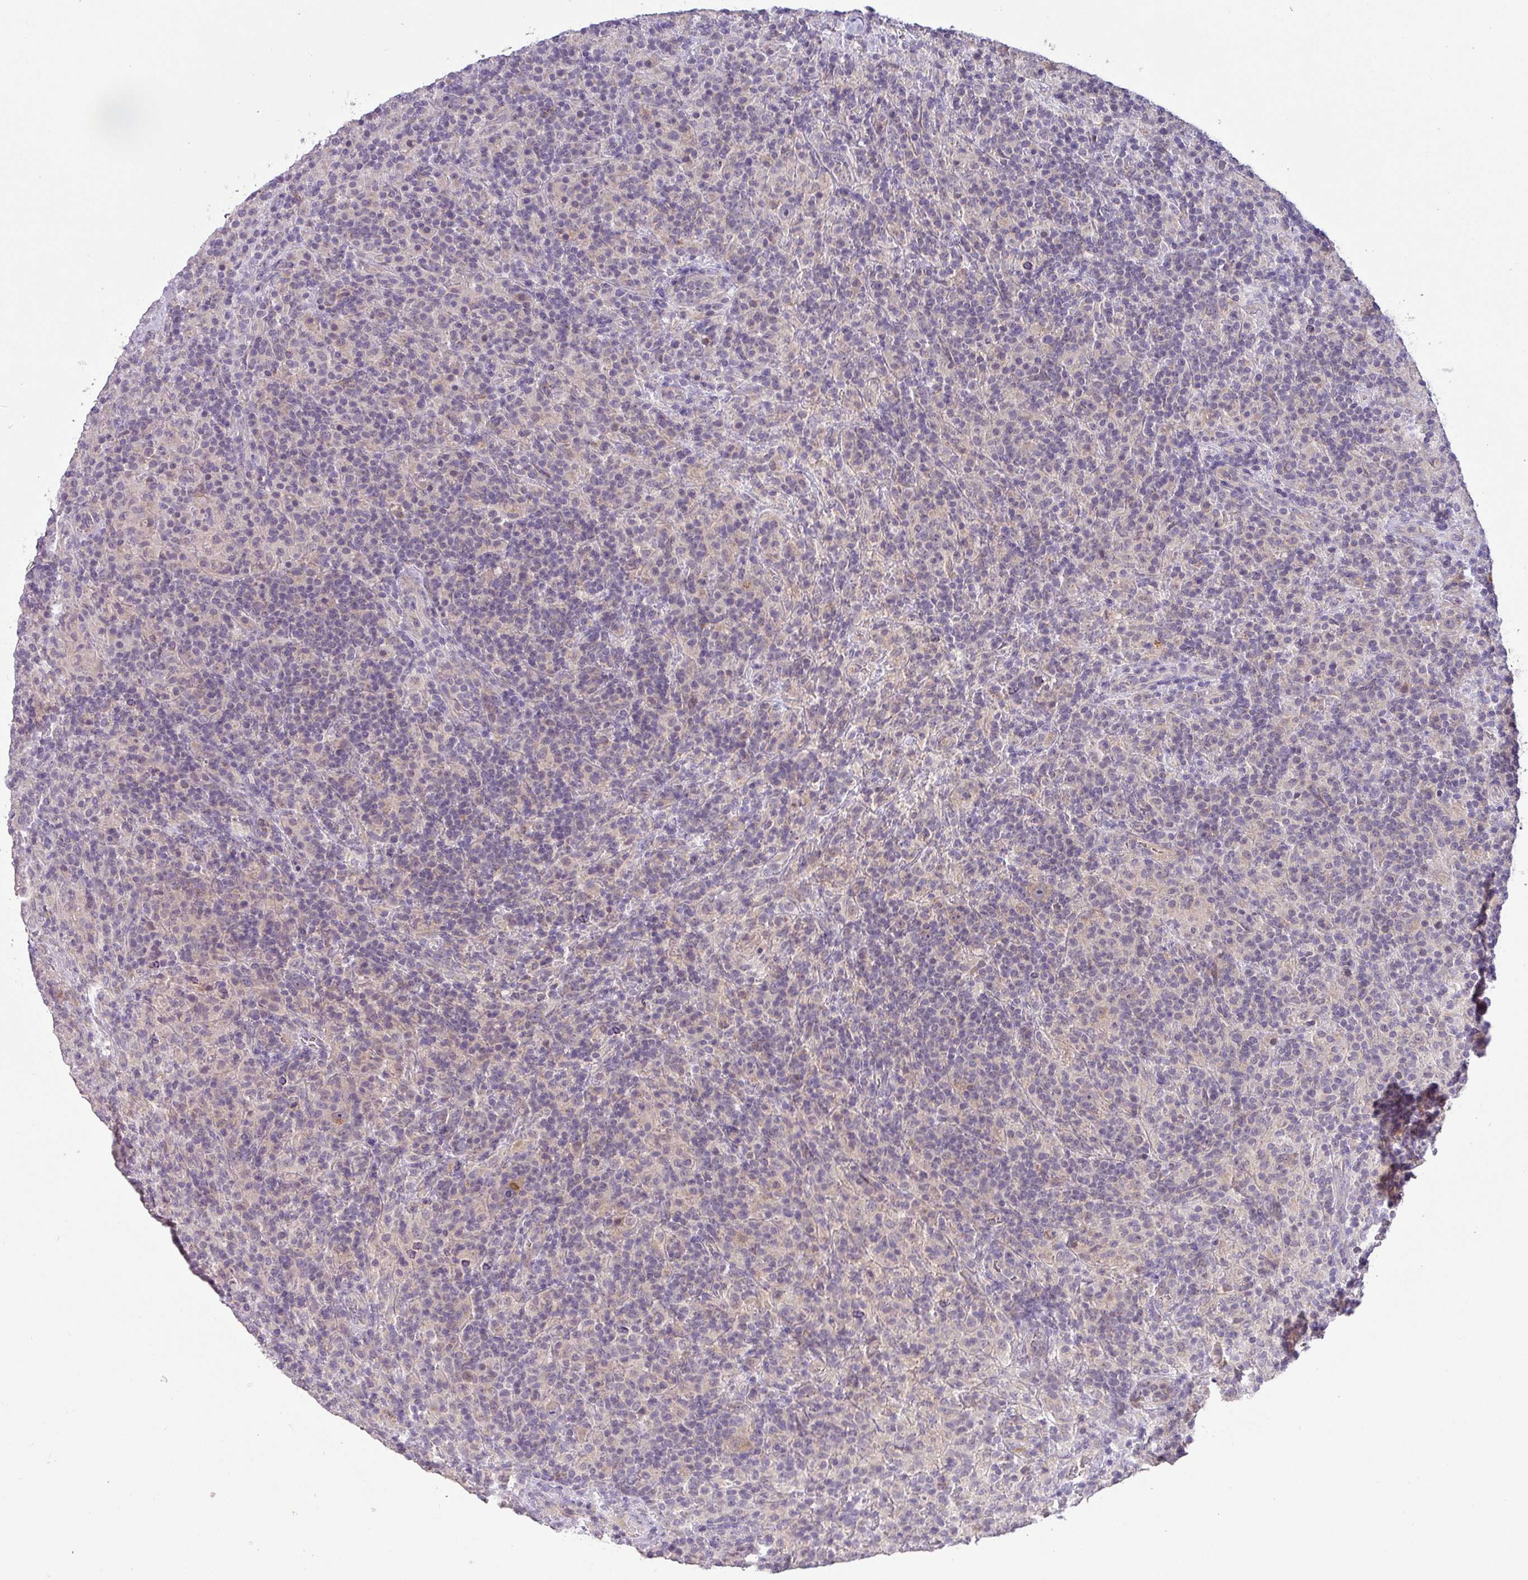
{"staining": {"intensity": "weak", "quantity": "25%-75%", "location": "cytoplasmic/membranous"}, "tissue": "lymphoma", "cell_type": "Tumor cells", "image_type": "cancer", "snomed": [{"axis": "morphology", "description": "Hodgkin's disease, NOS"}, {"axis": "topography", "description": "Lymph node"}], "caption": "A histopathology image of human Hodgkin's disease stained for a protein exhibits weak cytoplasmic/membranous brown staining in tumor cells. (DAB IHC with brightfield microscopy, high magnification).", "gene": "GALNT12", "patient": {"sex": "male", "age": 70}}